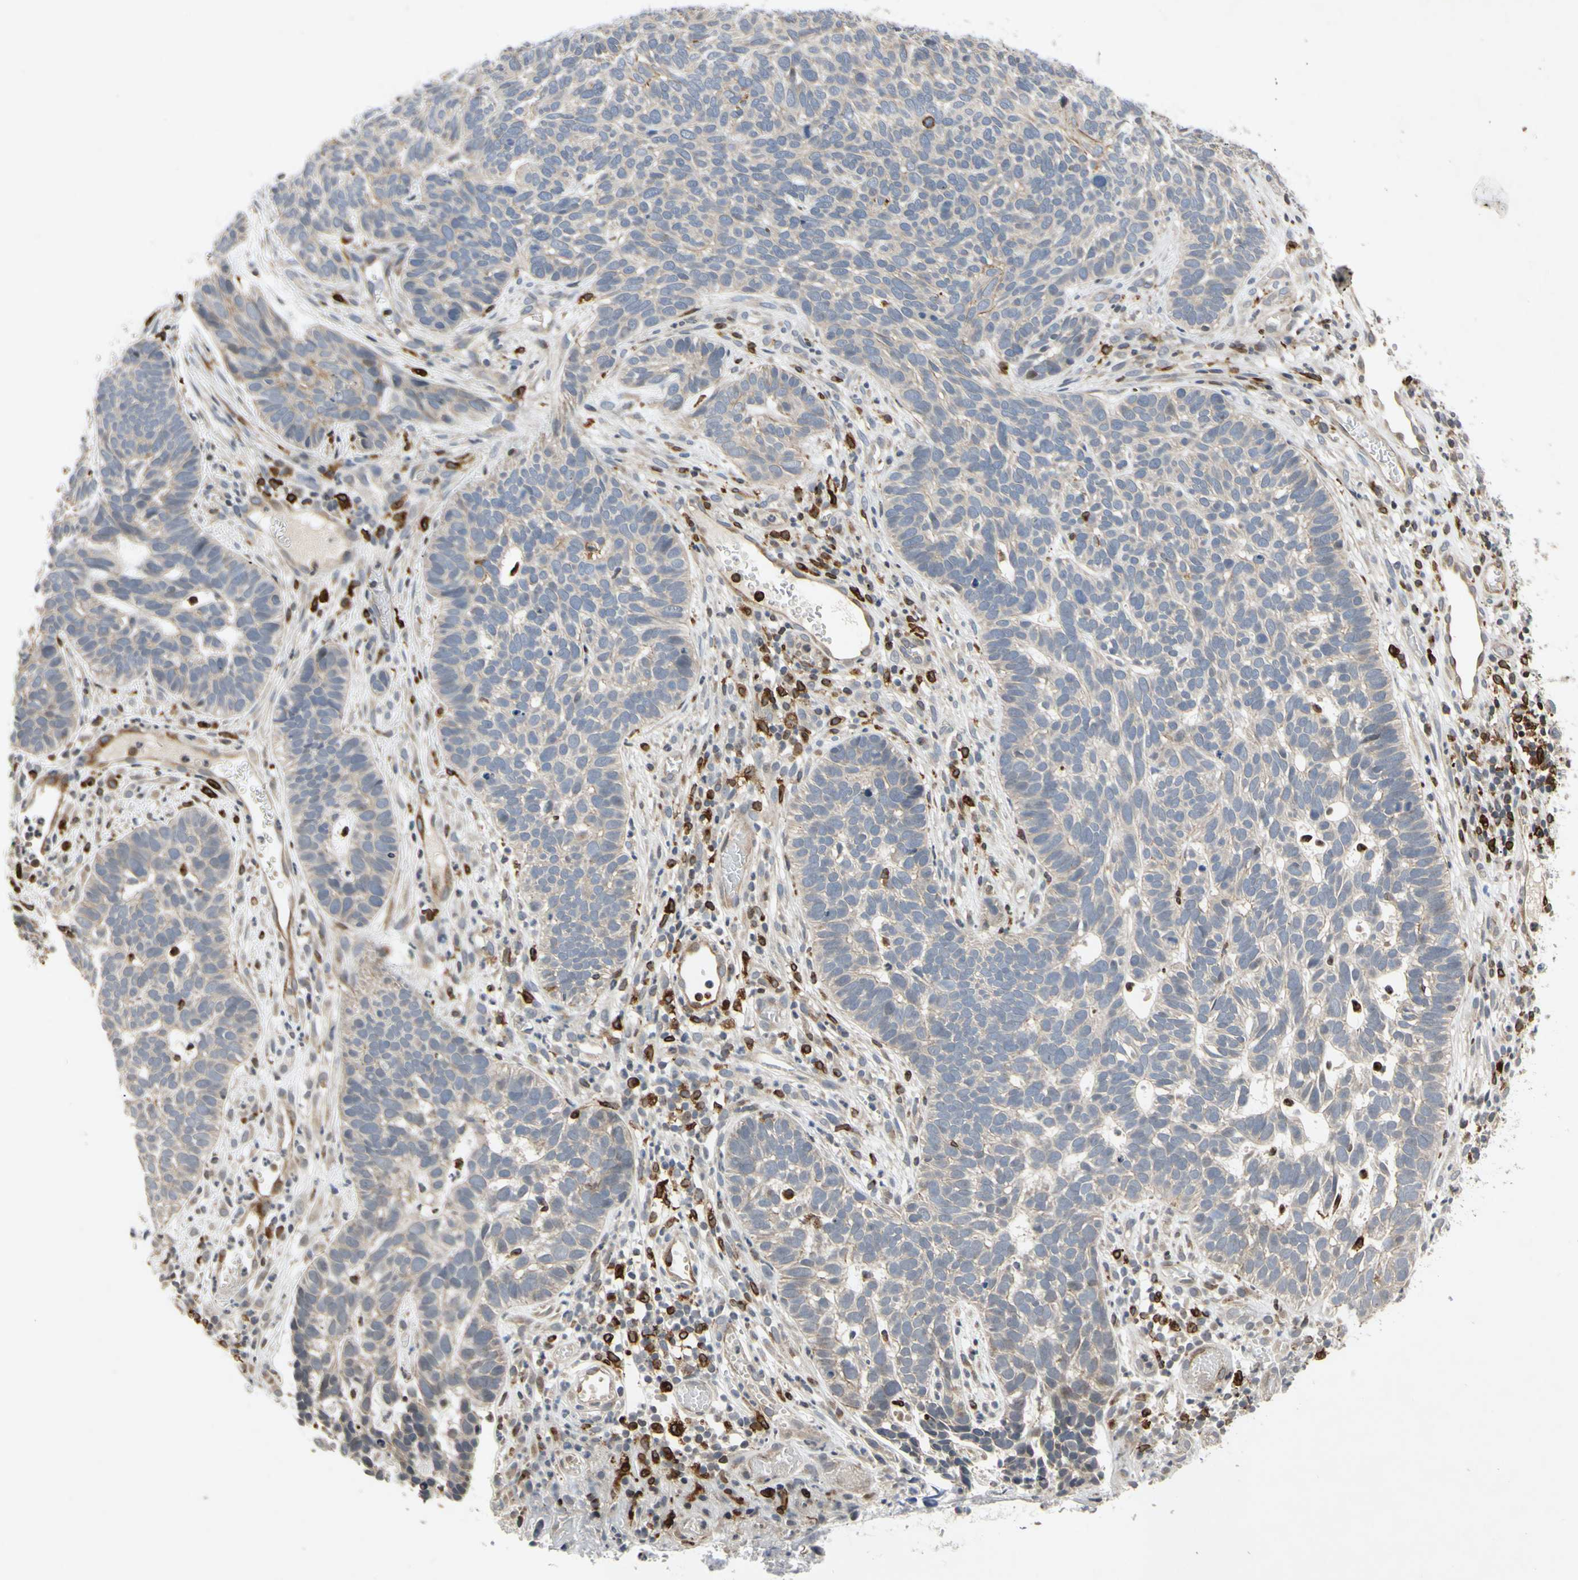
{"staining": {"intensity": "negative", "quantity": "none", "location": "none"}, "tissue": "skin cancer", "cell_type": "Tumor cells", "image_type": "cancer", "snomed": [{"axis": "morphology", "description": "Basal cell carcinoma"}, {"axis": "topography", "description": "Skin"}], "caption": "Basal cell carcinoma (skin) was stained to show a protein in brown. There is no significant positivity in tumor cells.", "gene": "PLXNA2", "patient": {"sex": "male", "age": 87}}